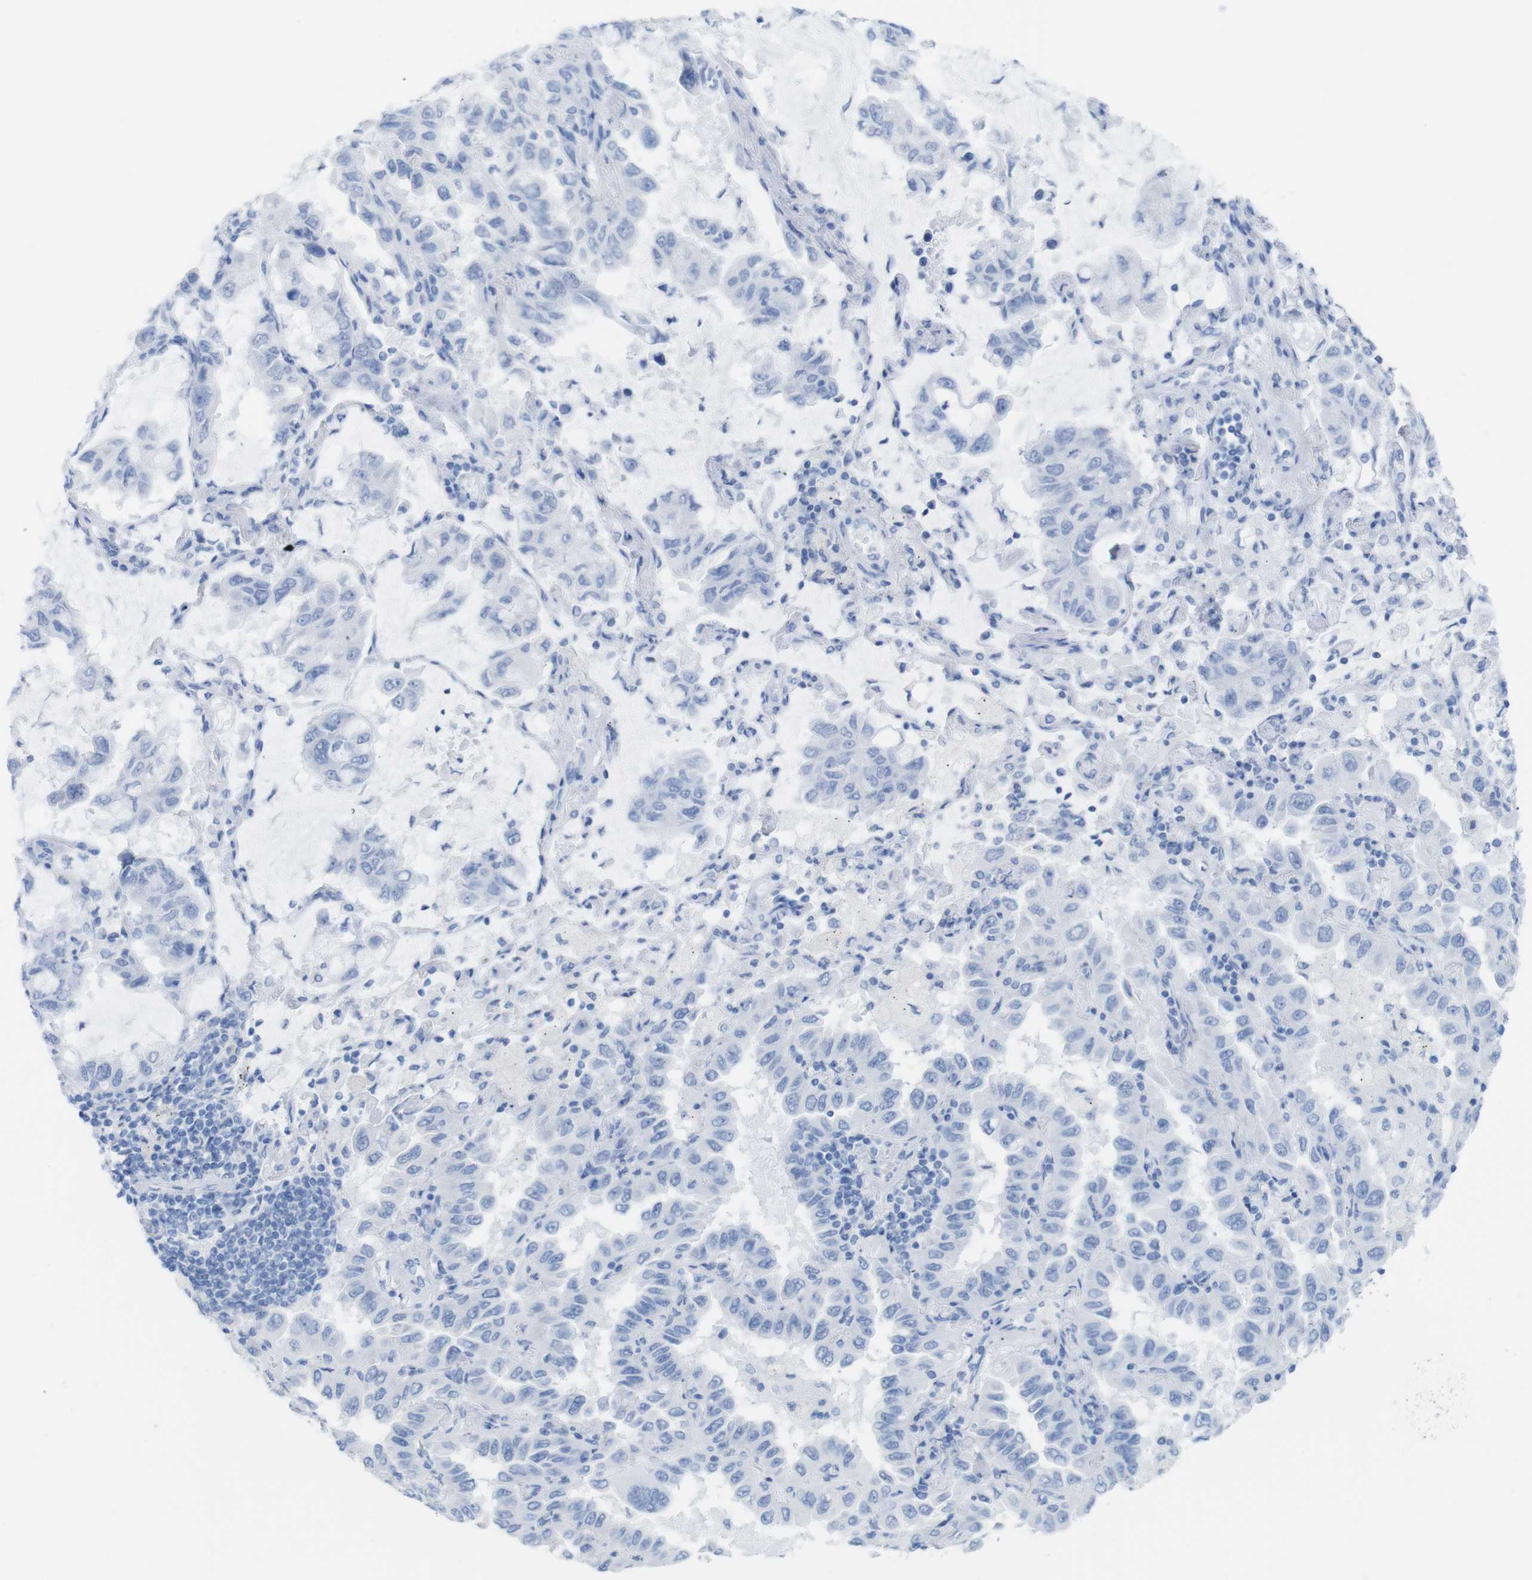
{"staining": {"intensity": "negative", "quantity": "none", "location": "none"}, "tissue": "lung cancer", "cell_type": "Tumor cells", "image_type": "cancer", "snomed": [{"axis": "morphology", "description": "Adenocarcinoma, NOS"}, {"axis": "topography", "description": "Lung"}], "caption": "Photomicrograph shows no significant protein positivity in tumor cells of lung adenocarcinoma.", "gene": "MYH7", "patient": {"sex": "male", "age": 64}}